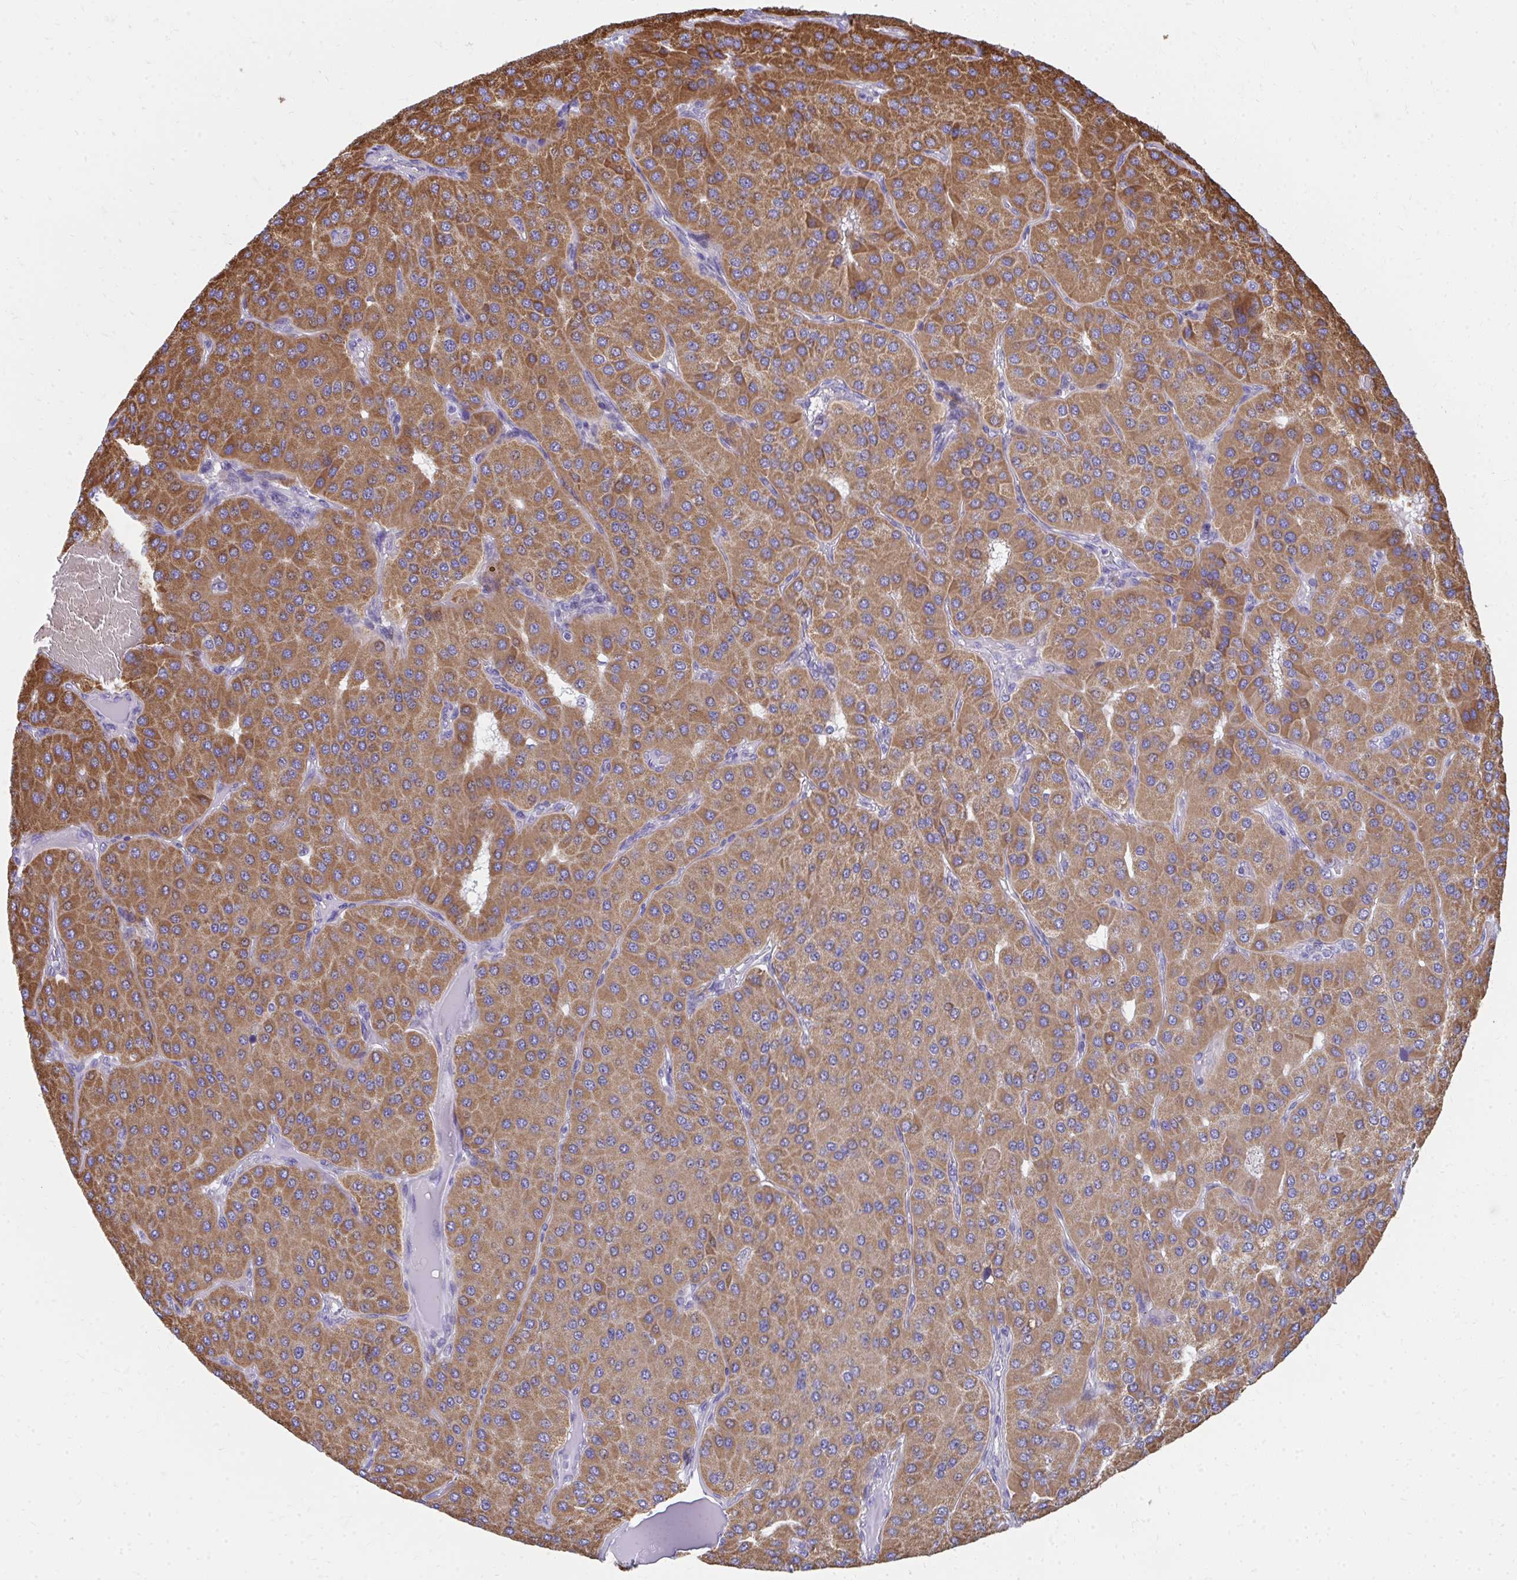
{"staining": {"intensity": "moderate", "quantity": ">75%", "location": "cytoplasmic/membranous"}, "tissue": "parathyroid gland", "cell_type": "Glandular cells", "image_type": "normal", "snomed": [{"axis": "morphology", "description": "Normal tissue, NOS"}, {"axis": "morphology", "description": "Adenoma, NOS"}, {"axis": "topography", "description": "Parathyroid gland"}], "caption": "Brown immunohistochemical staining in normal parathyroid gland reveals moderate cytoplasmic/membranous expression in about >75% of glandular cells.", "gene": "IL37", "patient": {"sex": "female", "age": 86}}